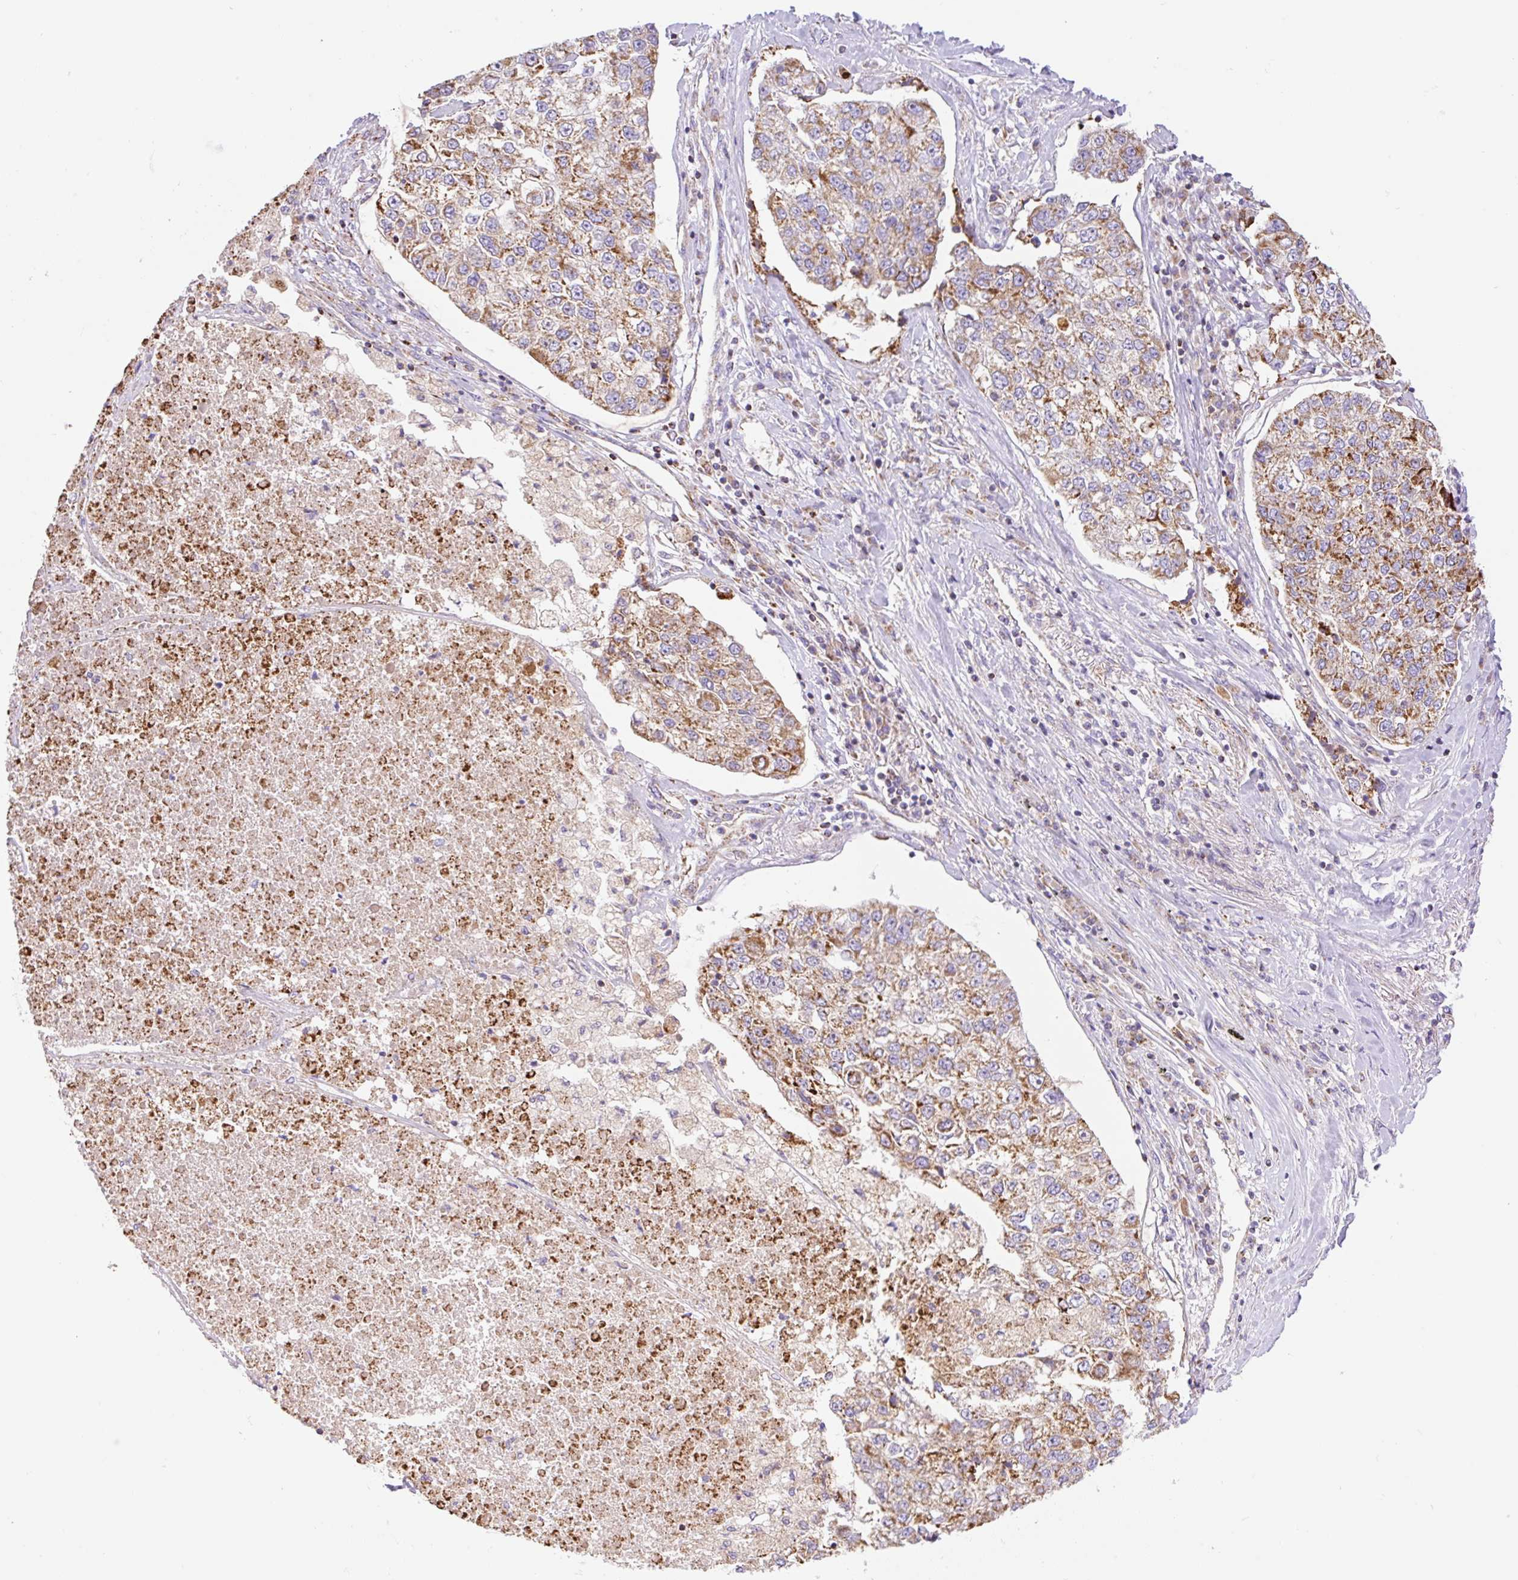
{"staining": {"intensity": "moderate", "quantity": ">75%", "location": "cytoplasmic/membranous"}, "tissue": "lung cancer", "cell_type": "Tumor cells", "image_type": "cancer", "snomed": [{"axis": "morphology", "description": "Adenocarcinoma, NOS"}, {"axis": "topography", "description": "Lung"}], "caption": "Immunohistochemical staining of human adenocarcinoma (lung) reveals moderate cytoplasmic/membranous protein expression in about >75% of tumor cells. (IHC, brightfield microscopy, high magnification).", "gene": "ETNK2", "patient": {"sex": "male", "age": 49}}